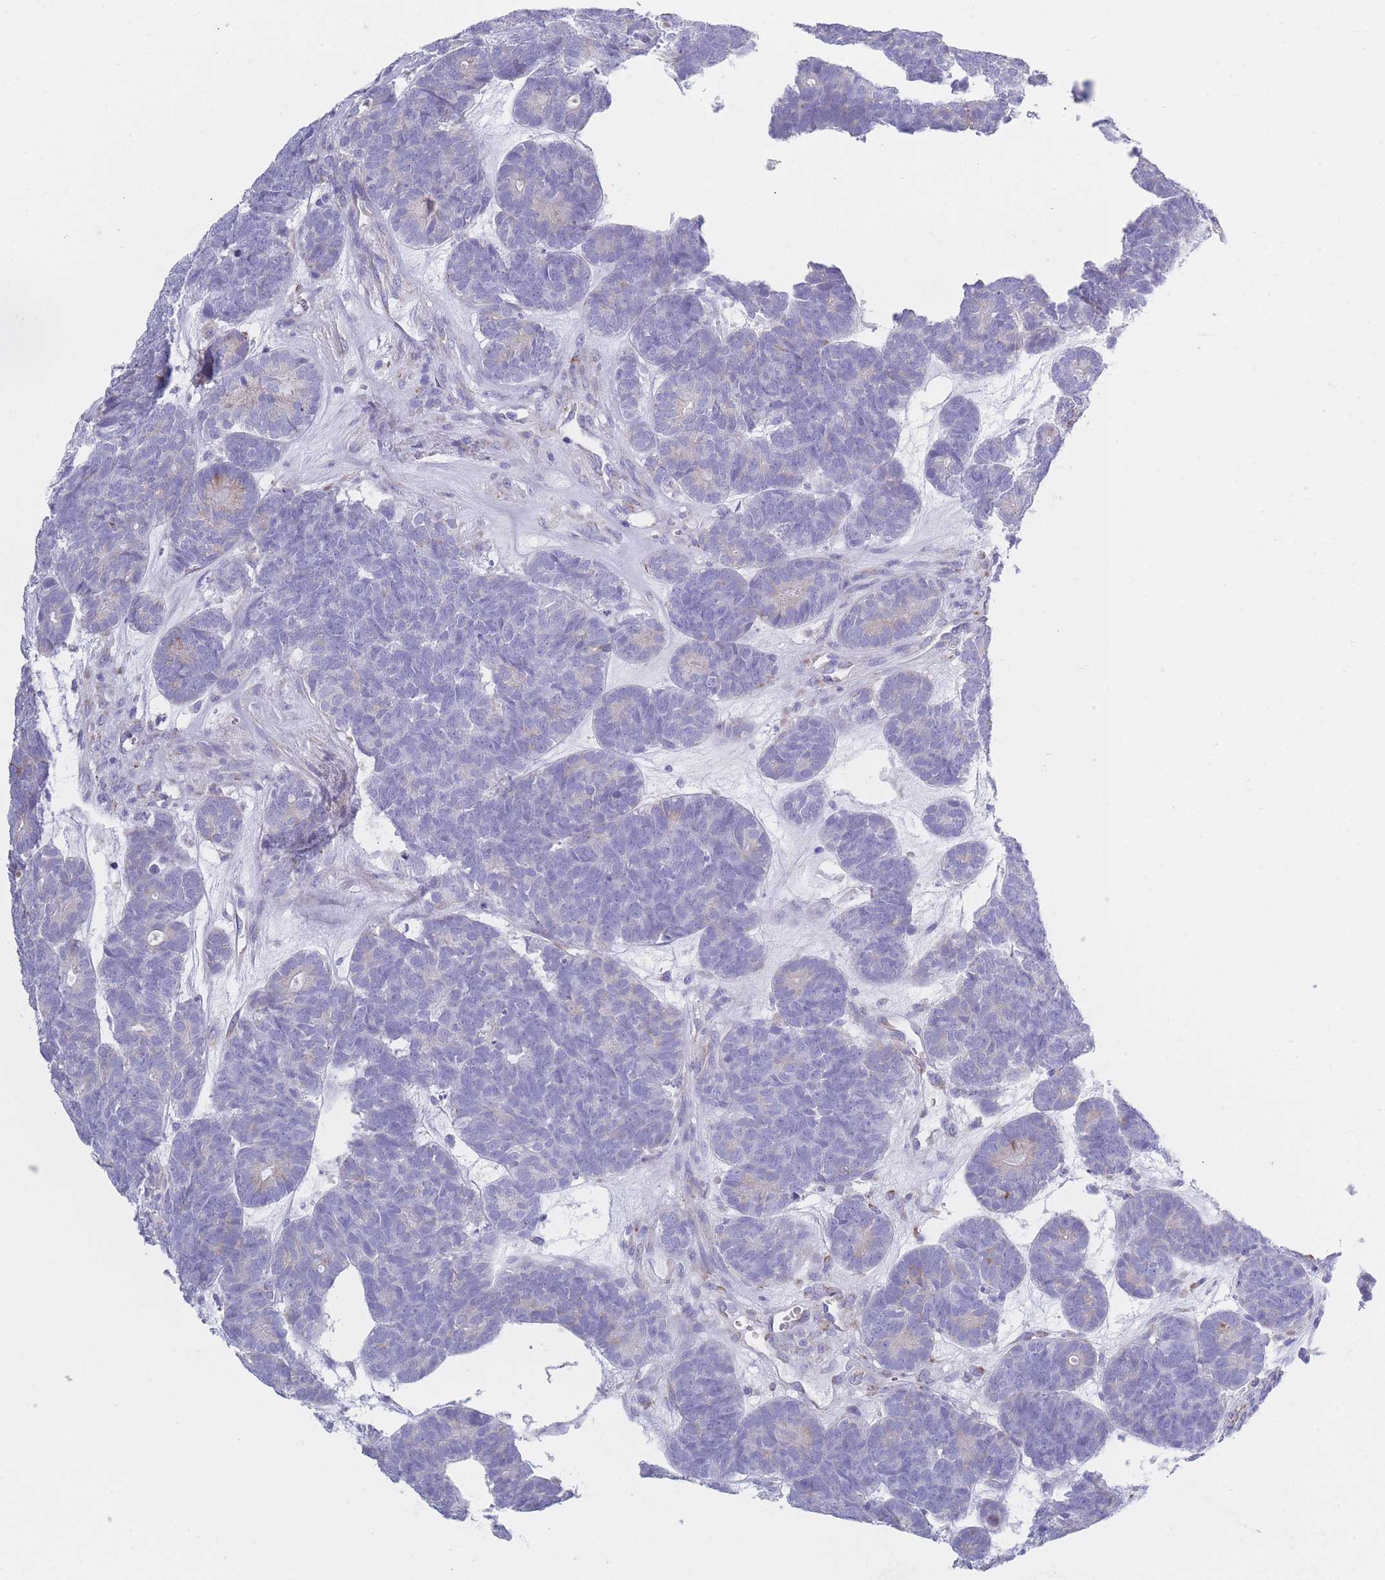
{"staining": {"intensity": "negative", "quantity": "none", "location": "none"}, "tissue": "head and neck cancer", "cell_type": "Tumor cells", "image_type": "cancer", "snomed": [{"axis": "morphology", "description": "Adenocarcinoma, NOS"}, {"axis": "topography", "description": "Head-Neck"}], "caption": "Micrograph shows no protein expression in tumor cells of head and neck cancer (adenocarcinoma) tissue.", "gene": "XKR8", "patient": {"sex": "female", "age": 81}}